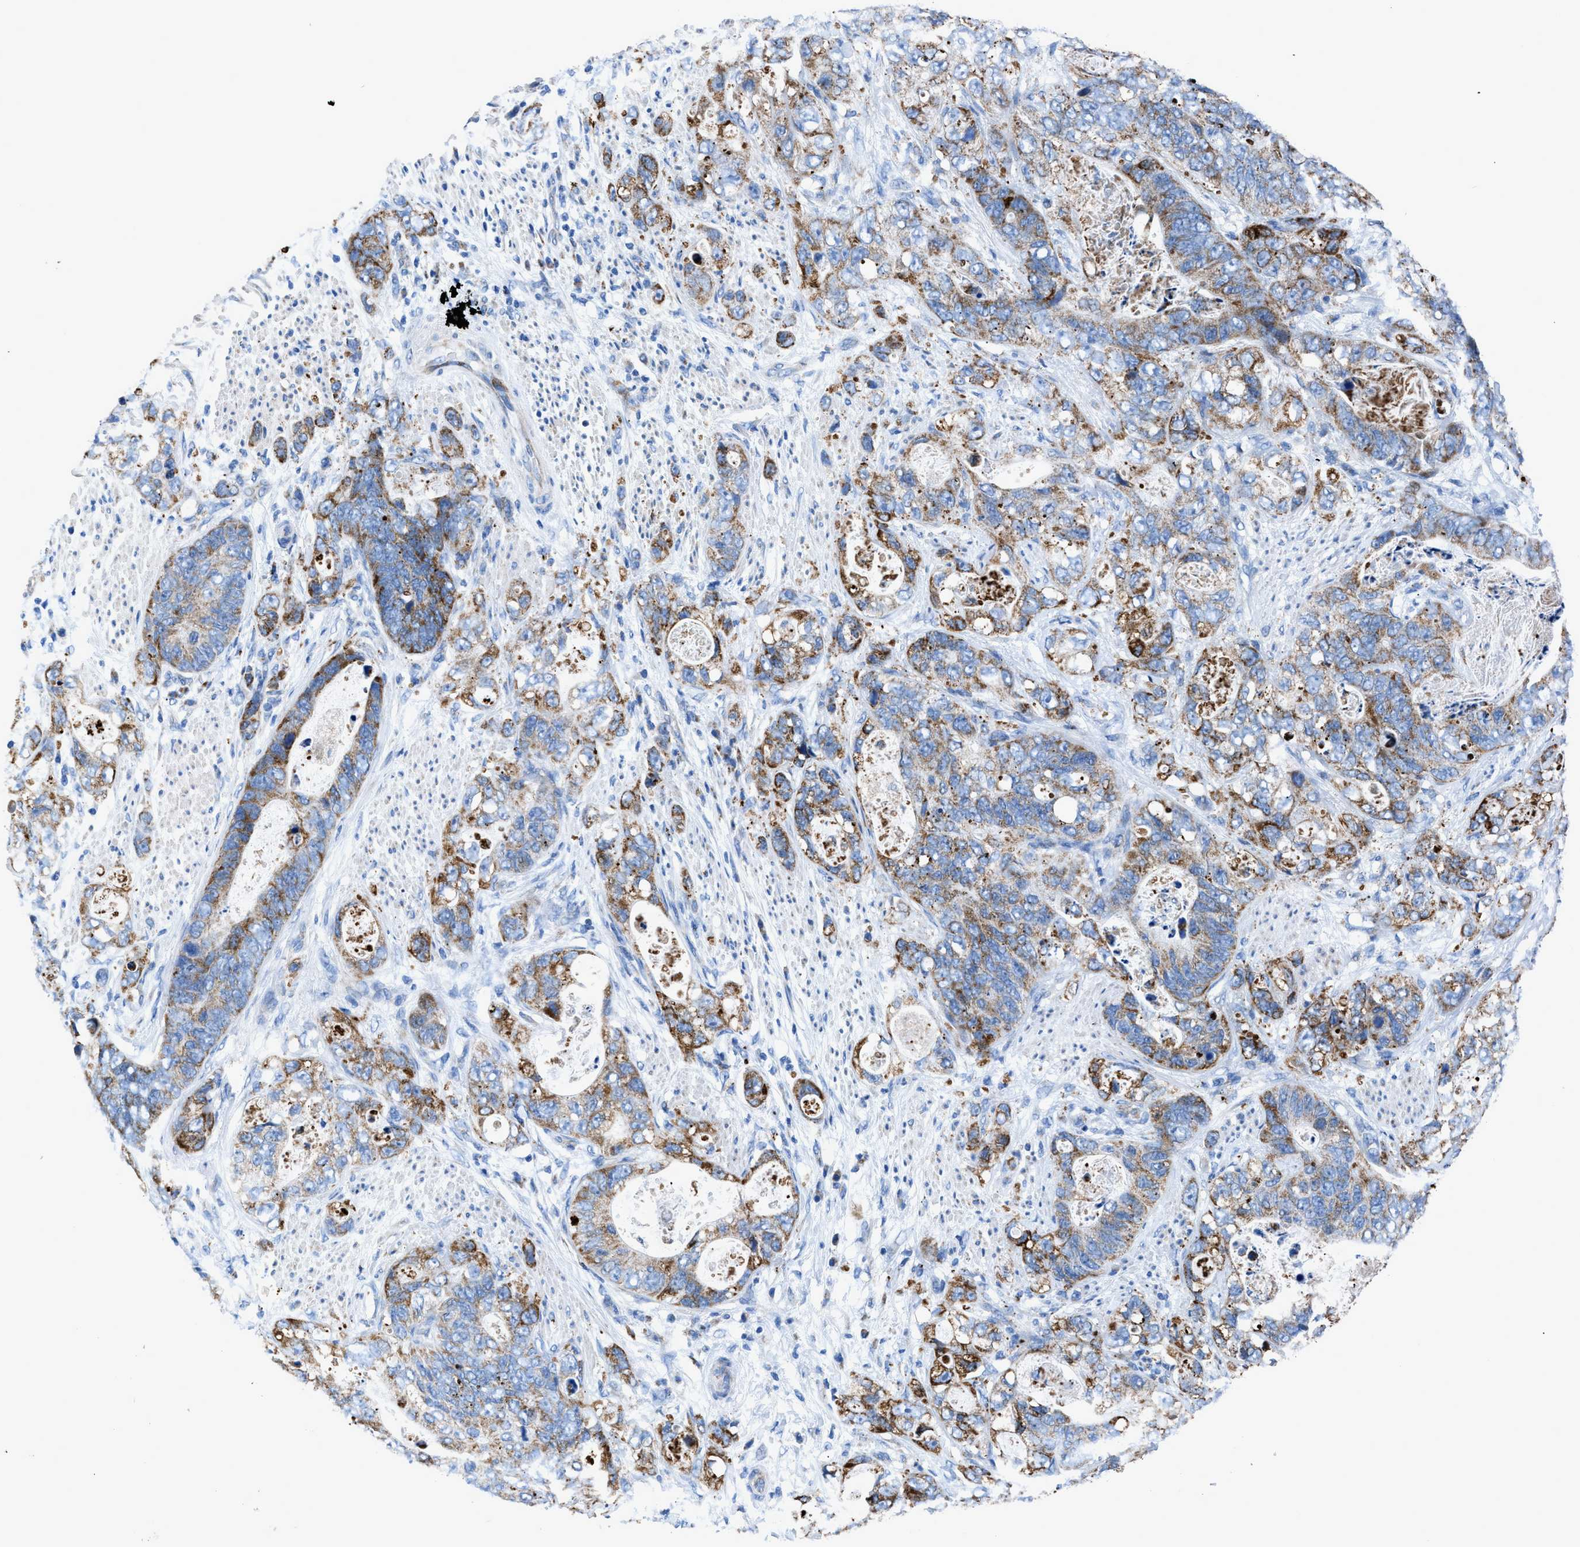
{"staining": {"intensity": "moderate", "quantity": ">75%", "location": "cytoplasmic/membranous"}, "tissue": "stomach cancer", "cell_type": "Tumor cells", "image_type": "cancer", "snomed": [{"axis": "morphology", "description": "Adenocarcinoma, NOS"}, {"axis": "topography", "description": "Stomach"}], "caption": "Brown immunohistochemical staining in stomach cancer (adenocarcinoma) reveals moderate cytoplasmic/membranous staining in about >75% of tumor cells.", "gene": "ZDHHC3", "patient": {"sex": "female", "age": 89}}